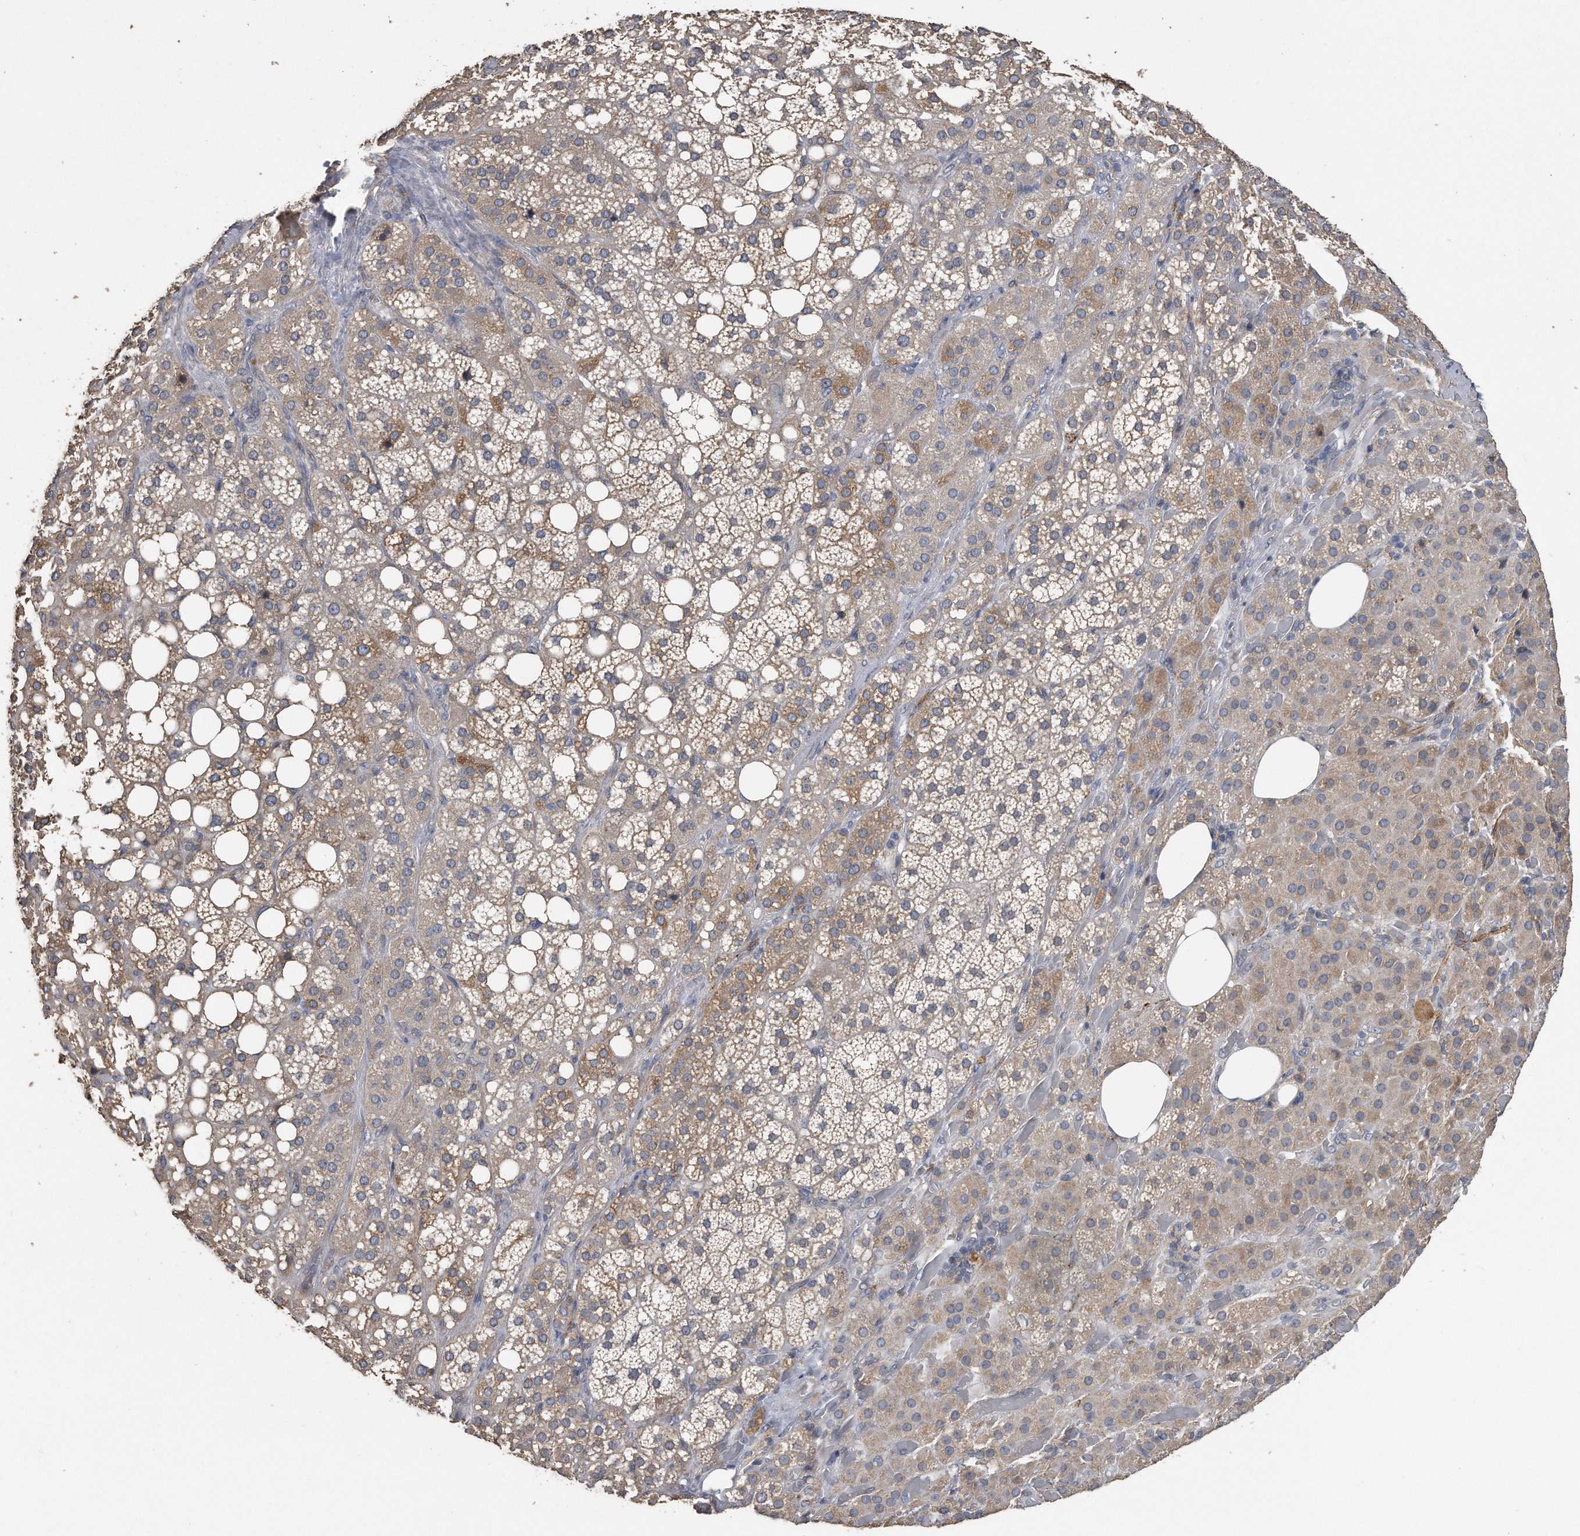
{"staining": {"intensity": "weak", "quantity": "25%-75%", "location": "cytoplasmic/membranous"}, "tissue": "adrenal gland", "cell_type": "Glandular cells", "image_type": "normal", "snomed": [{"axis": "morphology", "description": "Normal tissue, NOS"}, {"axis": "topography", "description": "Adrenal gland"}], "caption": "The image displays staining of unremarkable adrenal gland, revealing weak cytoplasmic/membranous protein staining (brown color) within glandular cells. (IHC, brightfield microscopy, high magnification).", "gene": "PCLO", "patient": {"sex": "female", "age": 59}}